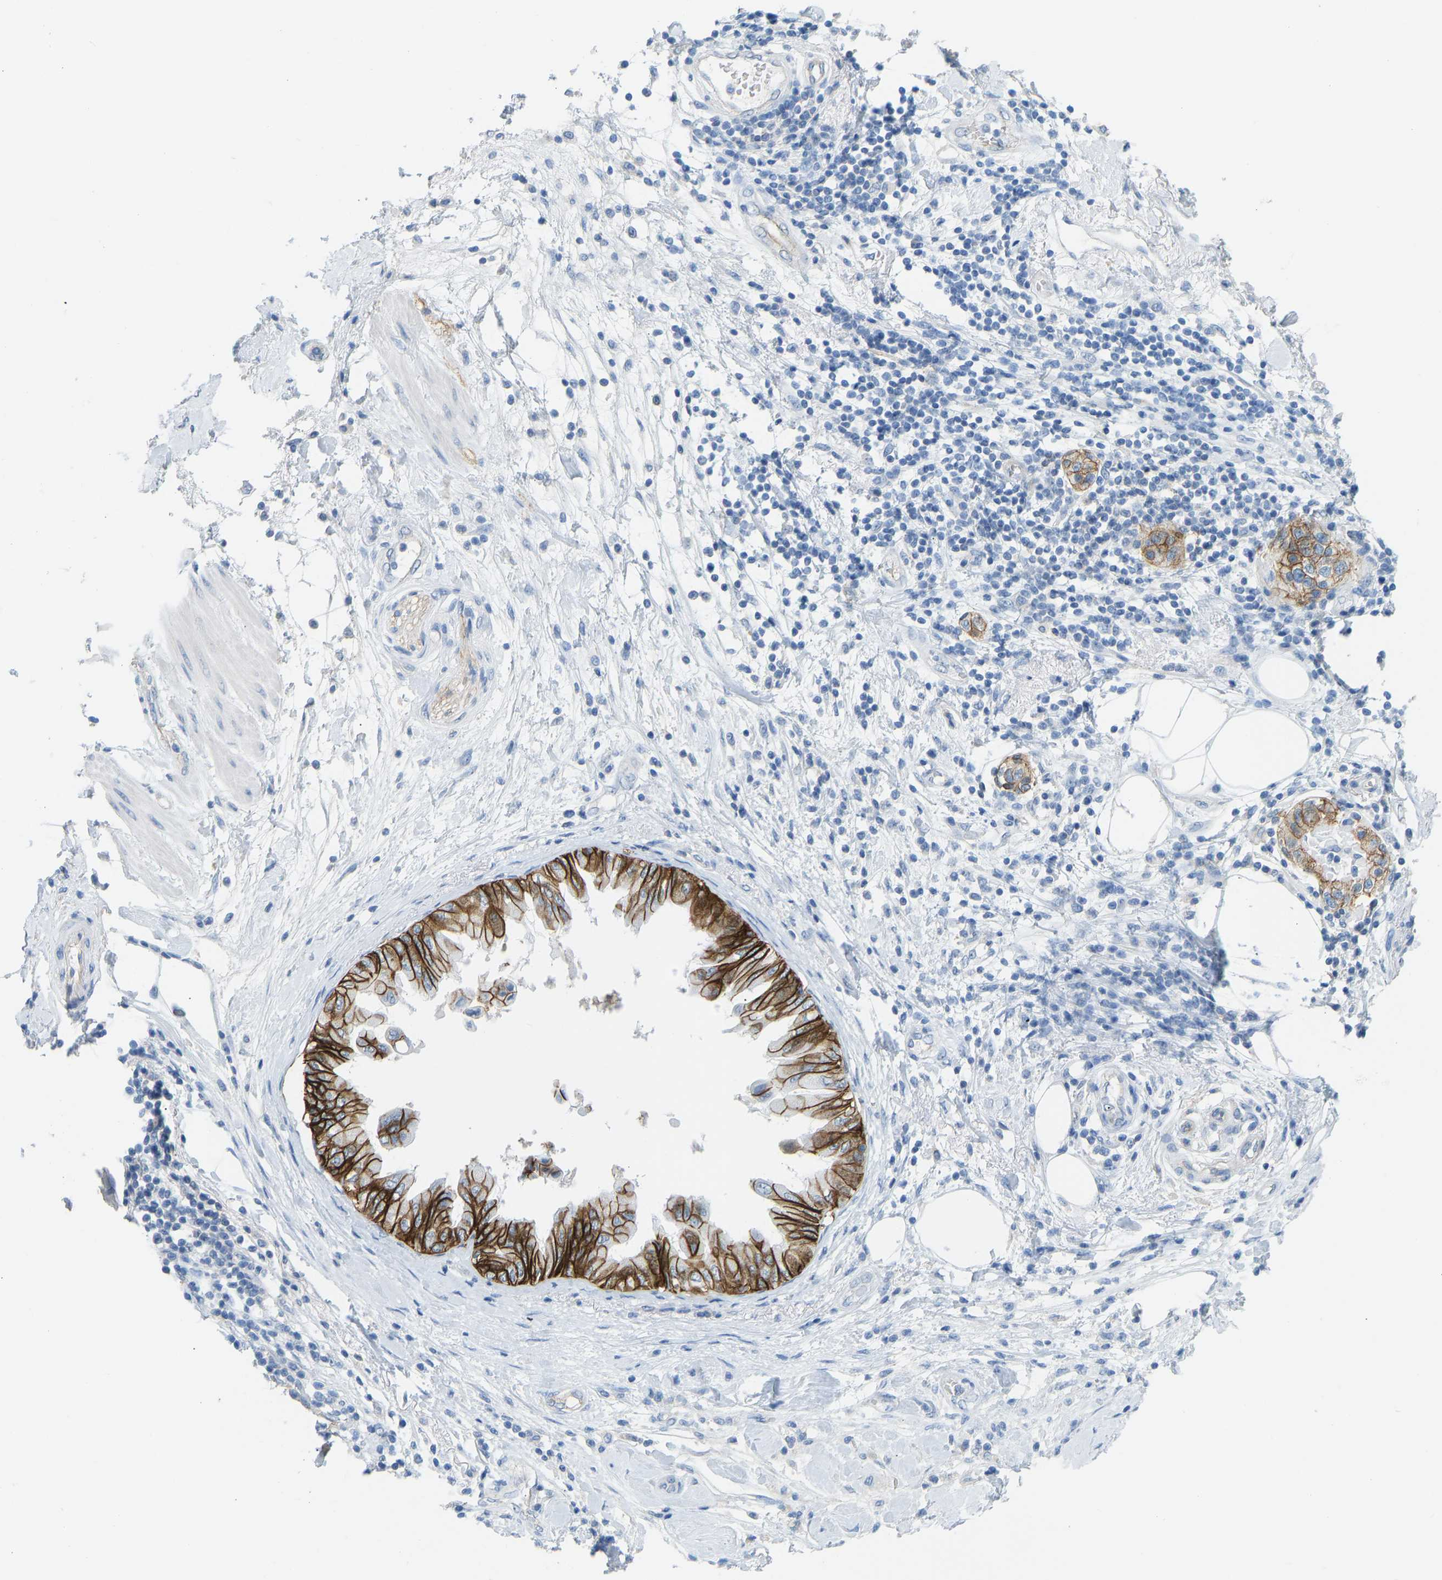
{"staining": {"intensity": "negative", "quantity": "none", "location": "none"}, "tissue": "adipose tissue", "cell_type": "Adipocytes", "image_type": "normal", "snomed": [{"axis": "morphology", "description": "Normal tissue, NOS"}, {"axis": "morphology", "description": "Adenocarcinoma, NOS"}, {"axis": "topography", "description": "Duodenum"}, {"axis": "topography", "description": "Peripheral nerve tissue"}], "caption": "DAB (3,3'-diaminobenzidine) immunohistochemical staining of unremarkable adipose tissue displays no significant staining in adipocytes.", "gene": "ATP1A1", "patient": {"sex": "female", "age": 60}}